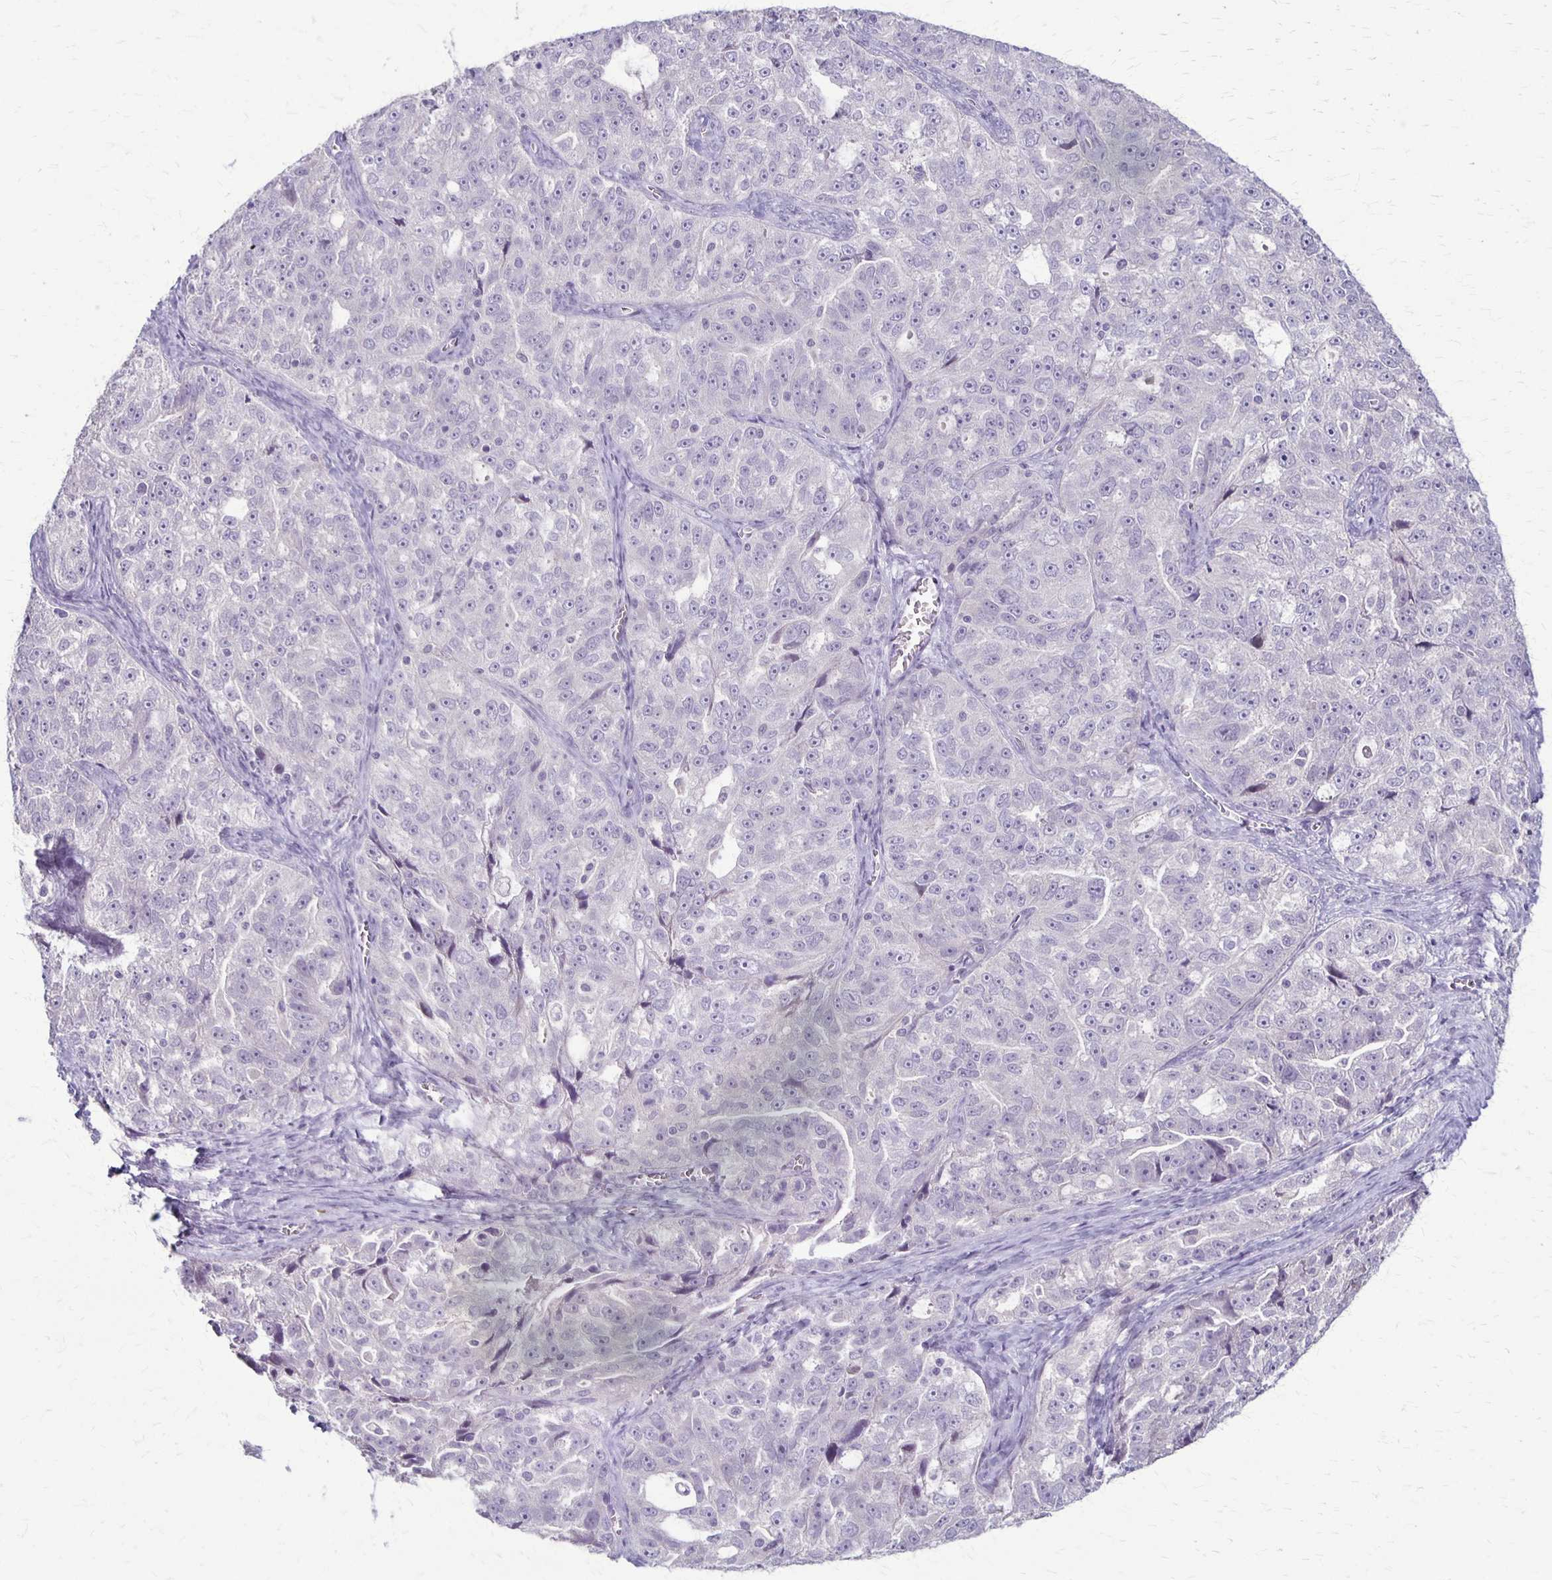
{"staining": {"intensity": "negative", "quantity": "none", "location": "none"}, "tissue": "ovarian cancer", "cell_type": "Tumor cells", "image_type": "cancer", "snomed": [{"axis": "morphology", "description": "Cystadenocarcinoma, serous, NOS"}, {"axis": "topography", "description": "Ovary"}], "caption": "Protein analysis of ovarian serous cystadenocarcinoma exhibits no significant staining in tumor cells.", "gene": "SLC35E2B", "patient": {"sex": "female", "age": 51}}